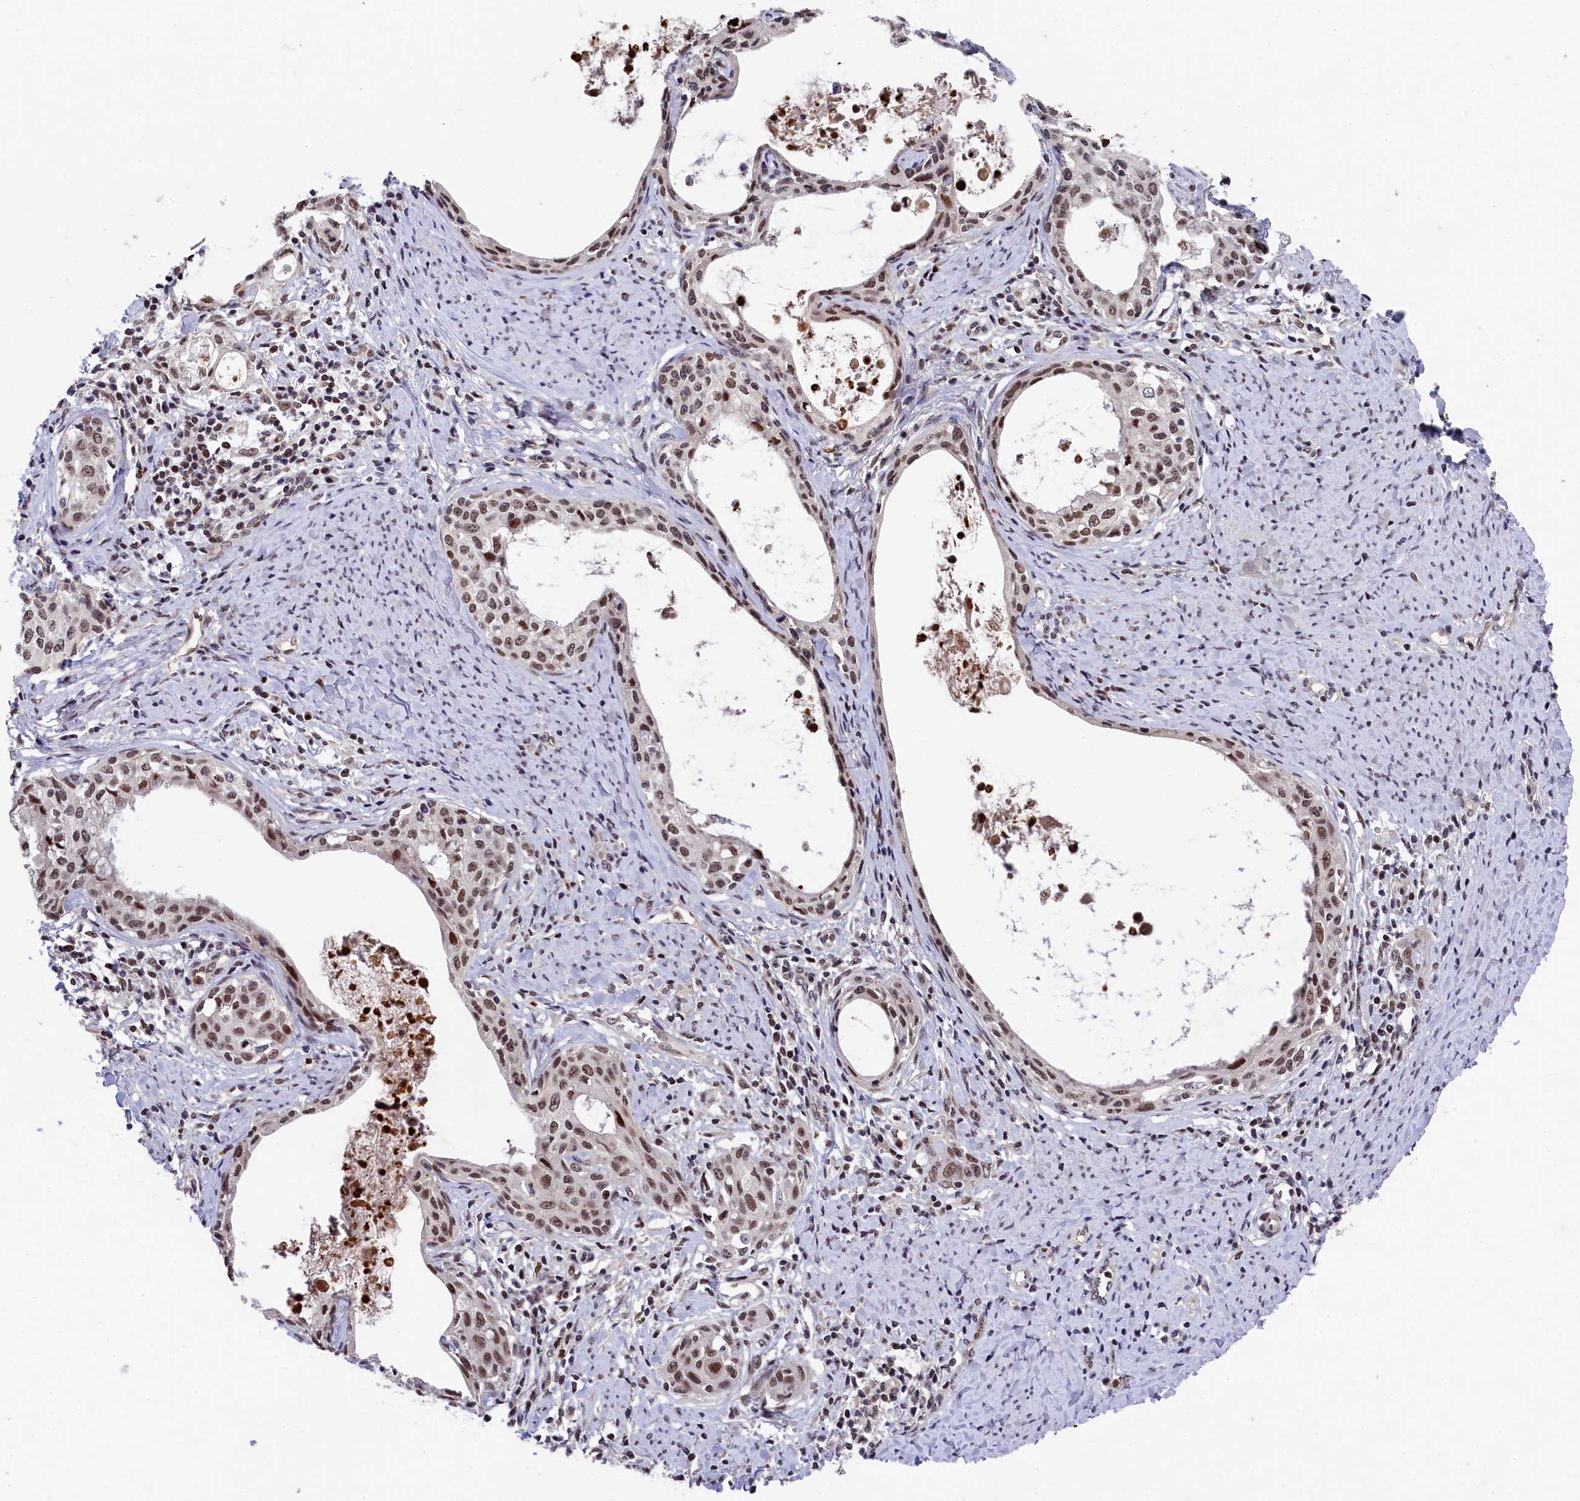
{"staining": {"intensity": "moderate", "quantity": ">75%", "location": "nuclear"}, "tissue": "cervical cancer", "cell_type": "Tumor cells", "image_type": "cancer", "snomed": [{"axis": "morphology", "description": "Squamous cell carcinoma, NOS"}, {"axis": "morphology", "description": "Adenocarcinoma, NOS"}, {"axis": "topography", "description": "Cervix"}], "caption": "An immunohistochemistry (IHC) photomicrograph of neoplastic tissue is shown. Protein staining in brown highlights moderate nuclear positivity in squamous cell carcinoma (cervical) within tumor cells.", "gene": "ADIG", "patient": {"sex": "female", "age": 52}}